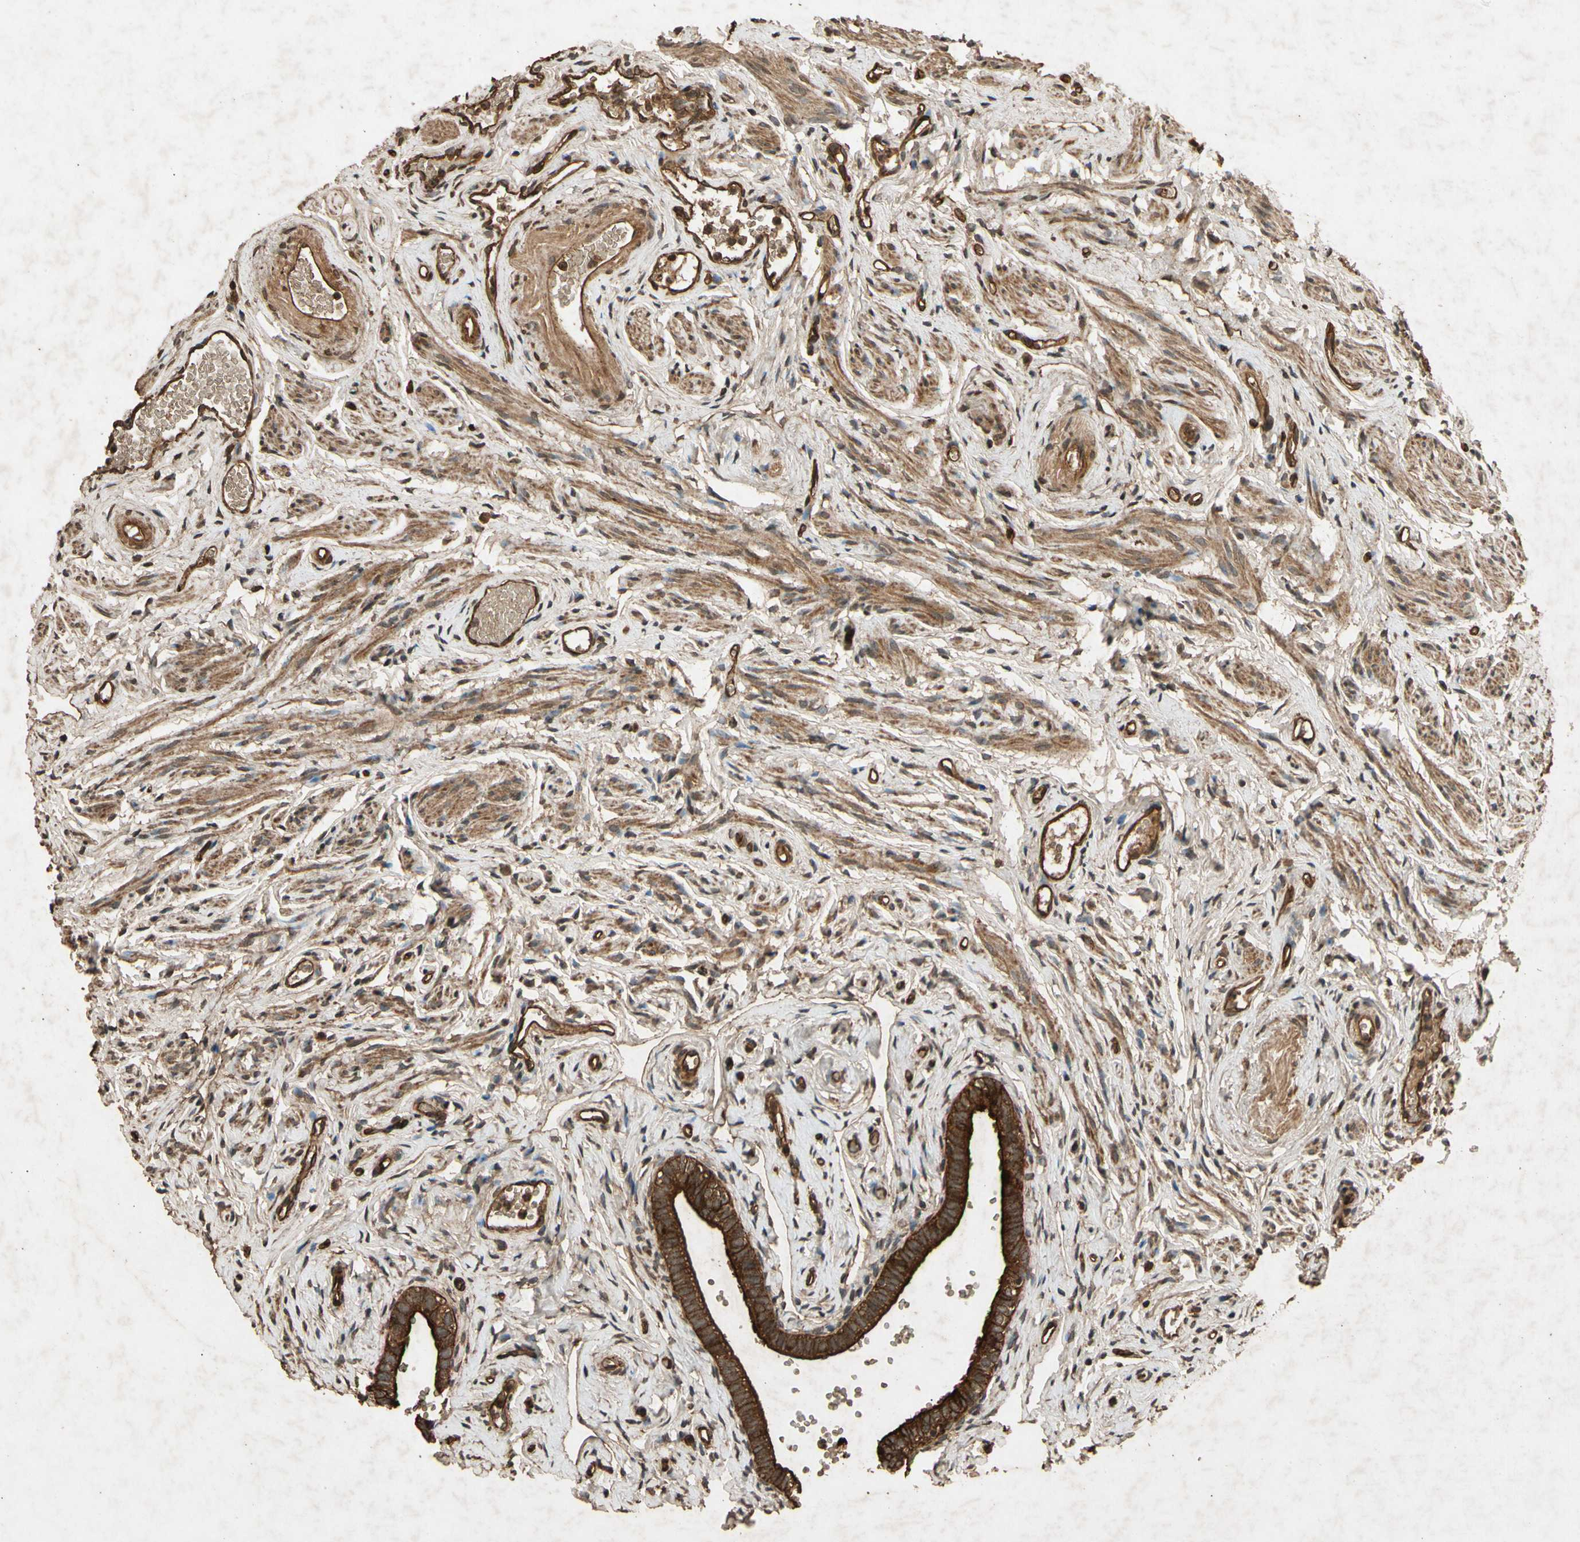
{"staining": {"intensity": "strong", "quantity": ">75%", "location": "cytoplasmic/membranous"}, "tissue": "fallopian tube", "cell_type": "Glandular cells", "image_type": "normal", "snomed": [{"axis": "morphology", "description": "Normal tissue, NOS"}, {"axis": "topography", "description": "Fallopian tube"}], "caption": "High-magnification brightfield microscopy of normal fallopian tube stained with DAB (3,3'-diaminobenzidine) (brown) and counterstained with hematoxylin (blue). glandular cells exhibit strong cytoplasmic/membranous staining is appreciated in approximately>75% of cells.", "gene": "TXN2", "patient": {"sex": "female", "age": 71}}